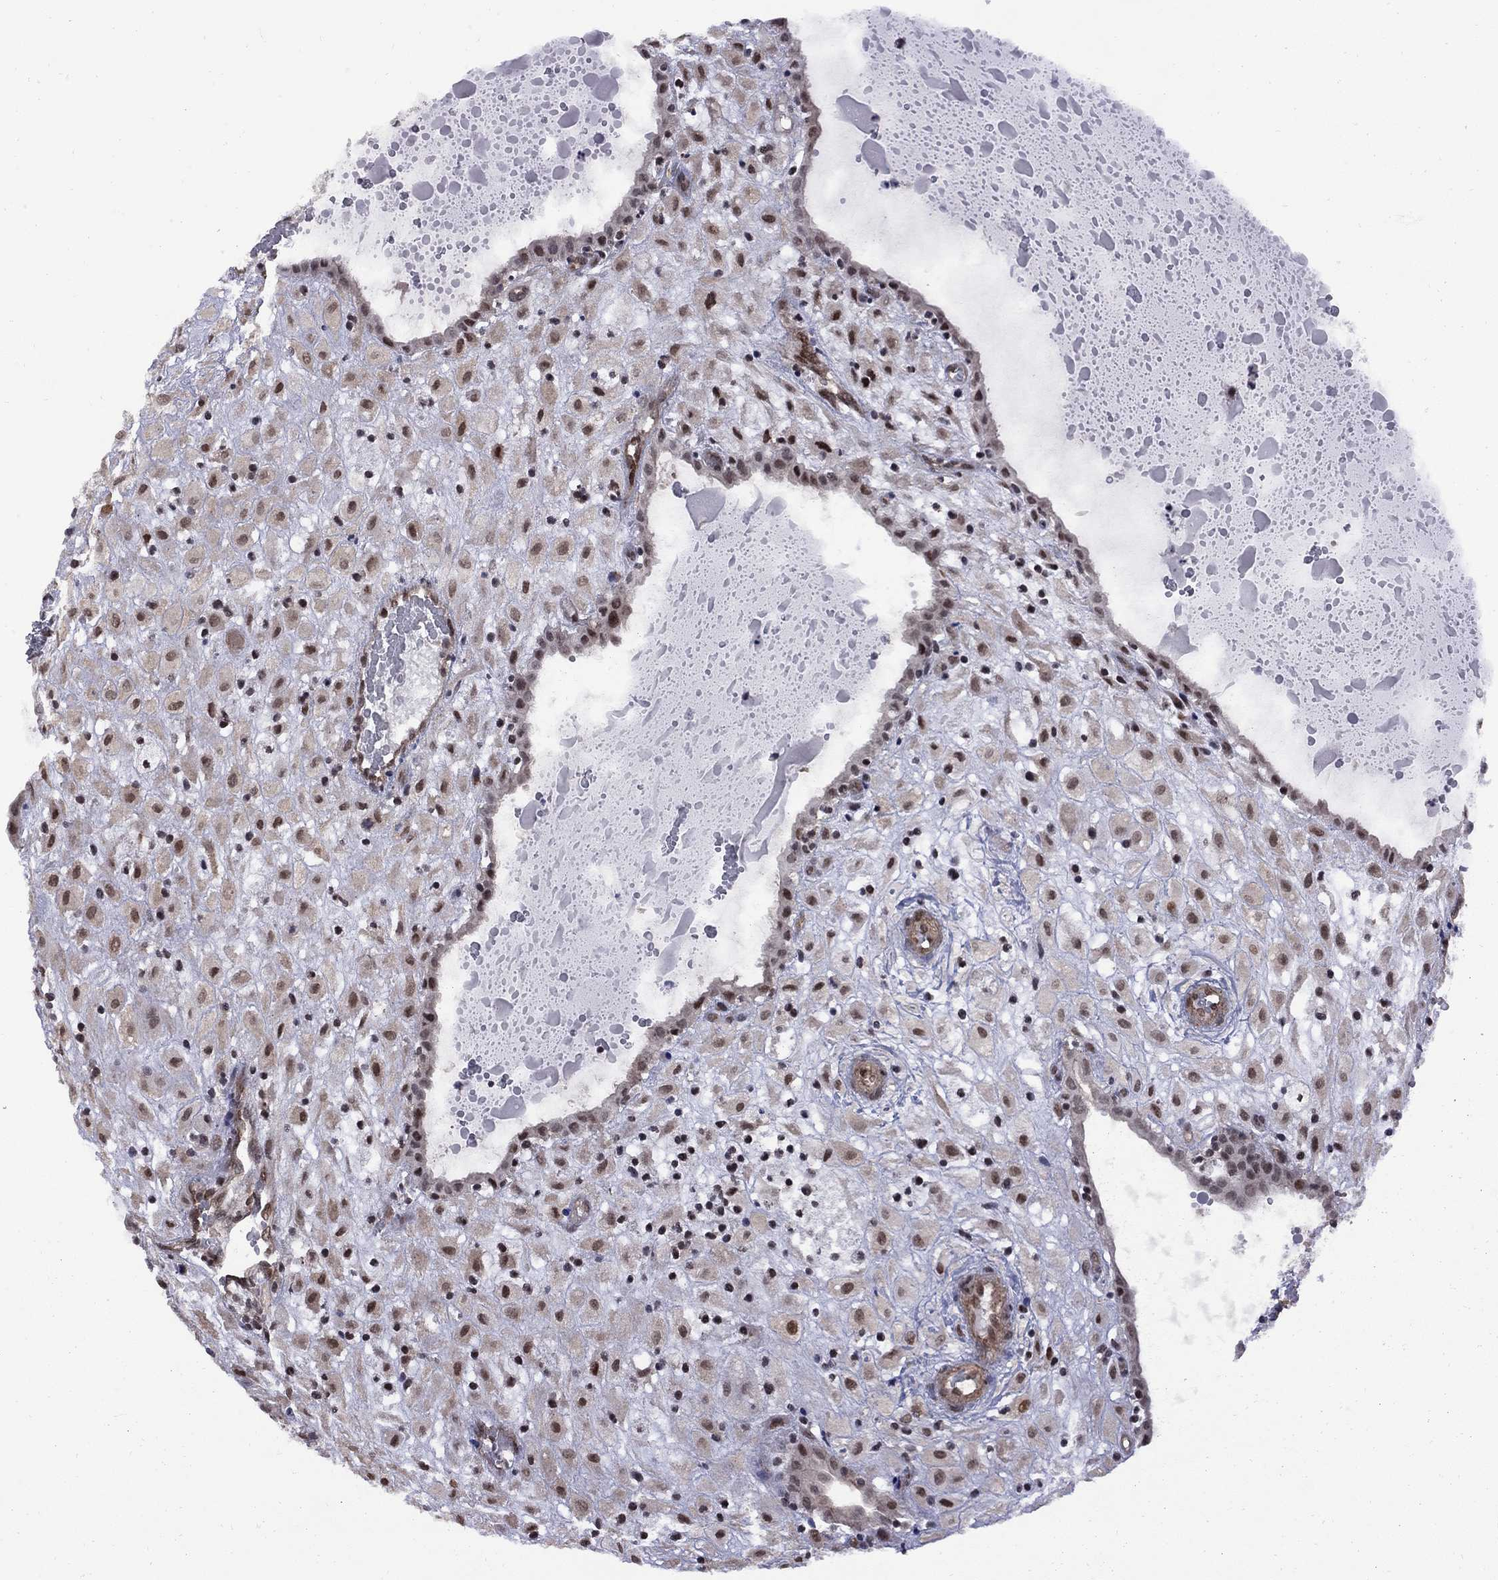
{"staining": {"intensity": "moderate", "quantity": "25%-75%", "location": "nuclear"}, "tissue": "placenta", "cell_type": "Decidual cells", "image_type": "normal", "snomed": [{"axis": "morphology", "description": "Normal tissue, NOS"}, {"axis": "topography", "description": "Placenta"}], "caption": "Immunohistochemical staining of normal human placenta displays 25%-75% levels of moderate nuclear protein positivity in approximately 25%-75% of decidual cells. (Brightfield microscopy of DAB IHC at high magnification).", "gene": "BRF1", "patient": {"sex": "female", "age": 24}}